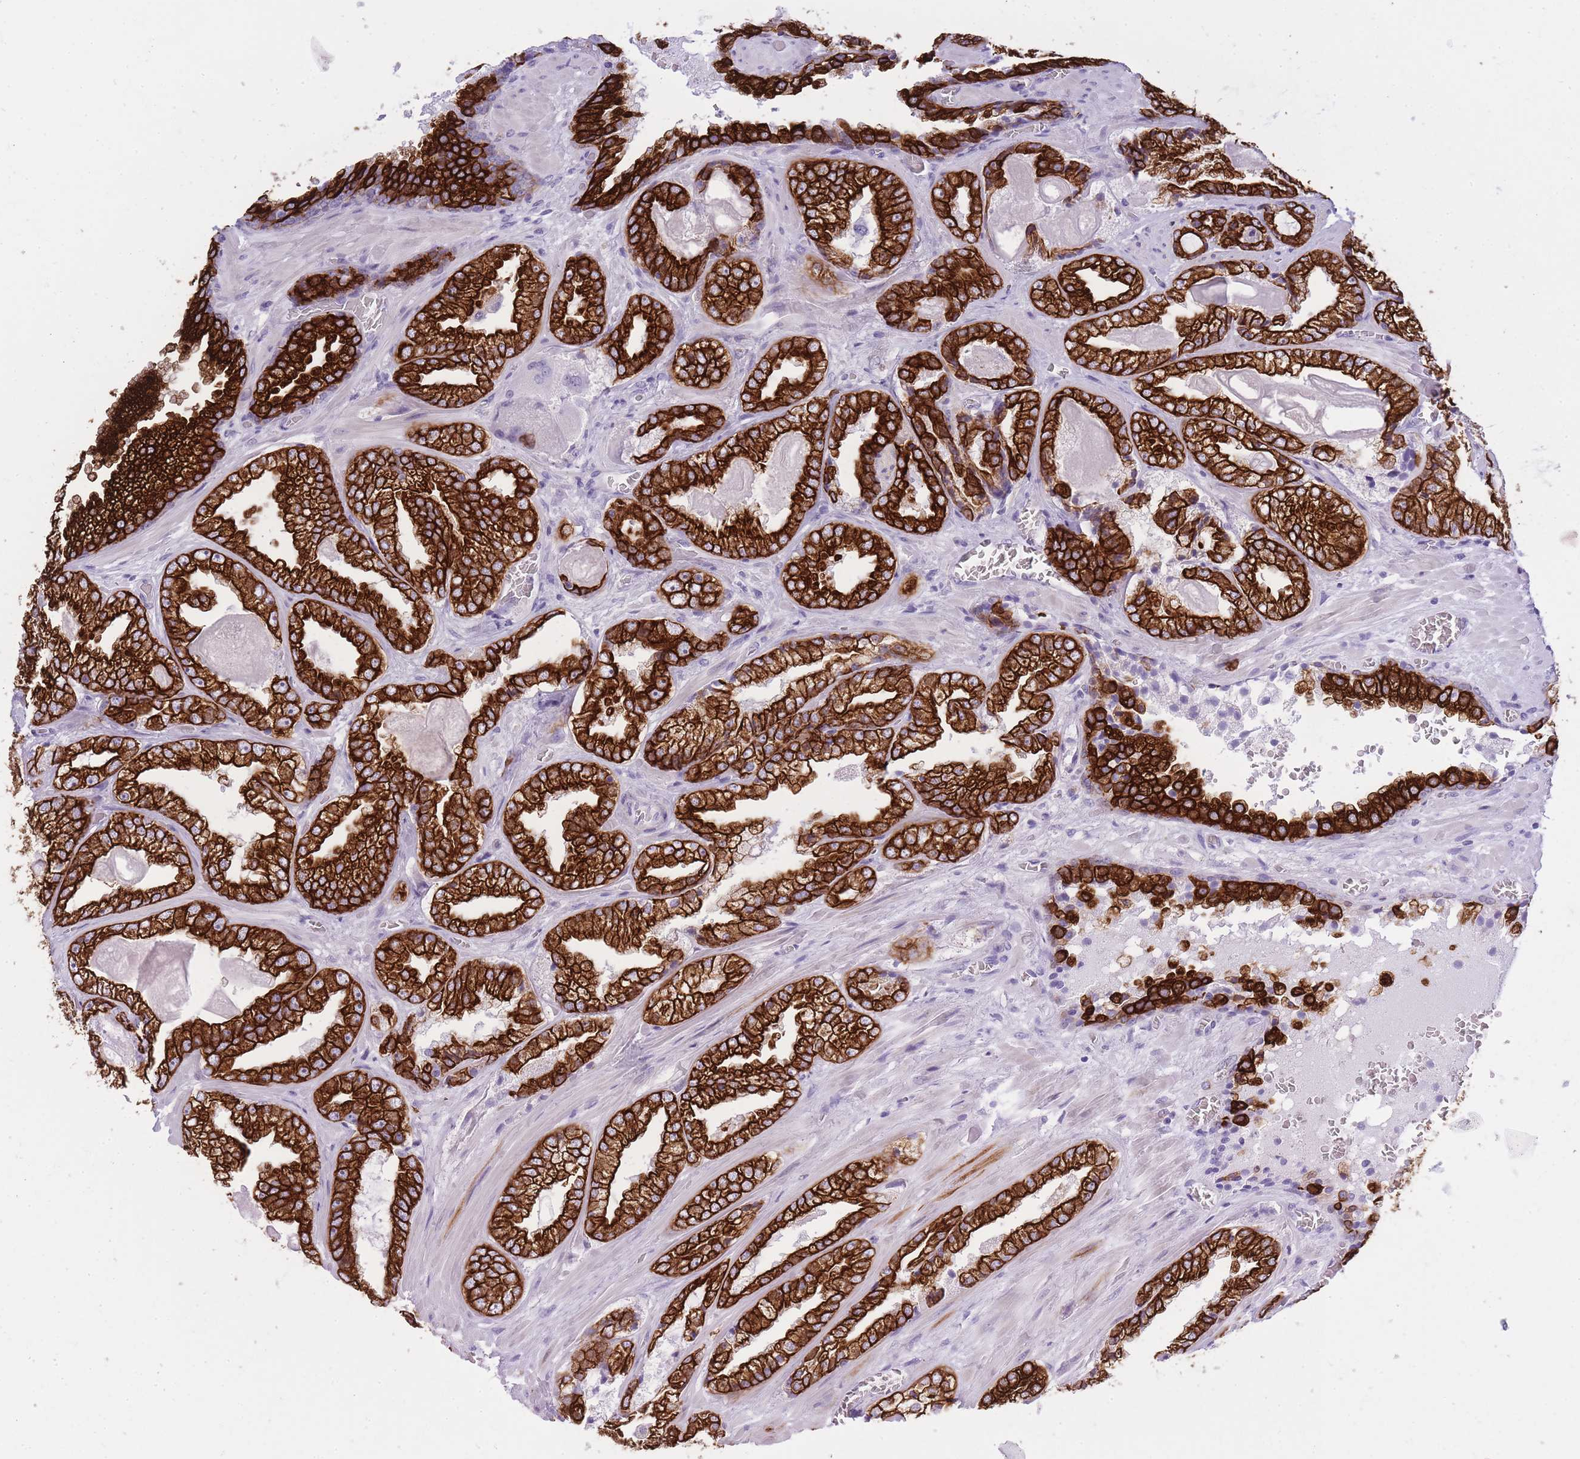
{"staining": {"intensity": "strong", "quantity": ">75%", "location": "cytoplasmic/membranous"}, "tissue": "prostate cancer", "cell_type": "Tumor cells", "image_type": "cancer", "snomed": [{"axis": "morphology", "description": "Adenocarcinoma, Low grade"}, {"axis": "topography", "description": "Prostate"}], "caption": "Human prostate cancer (adenocarcinoma (low-grade)) stained for a protein (brown) displays strong cytoplasmic/membranous positive expression in about >75% of tumor cells.", "gene": "RADX", "patient": {"sex": "male", "age": 57}}